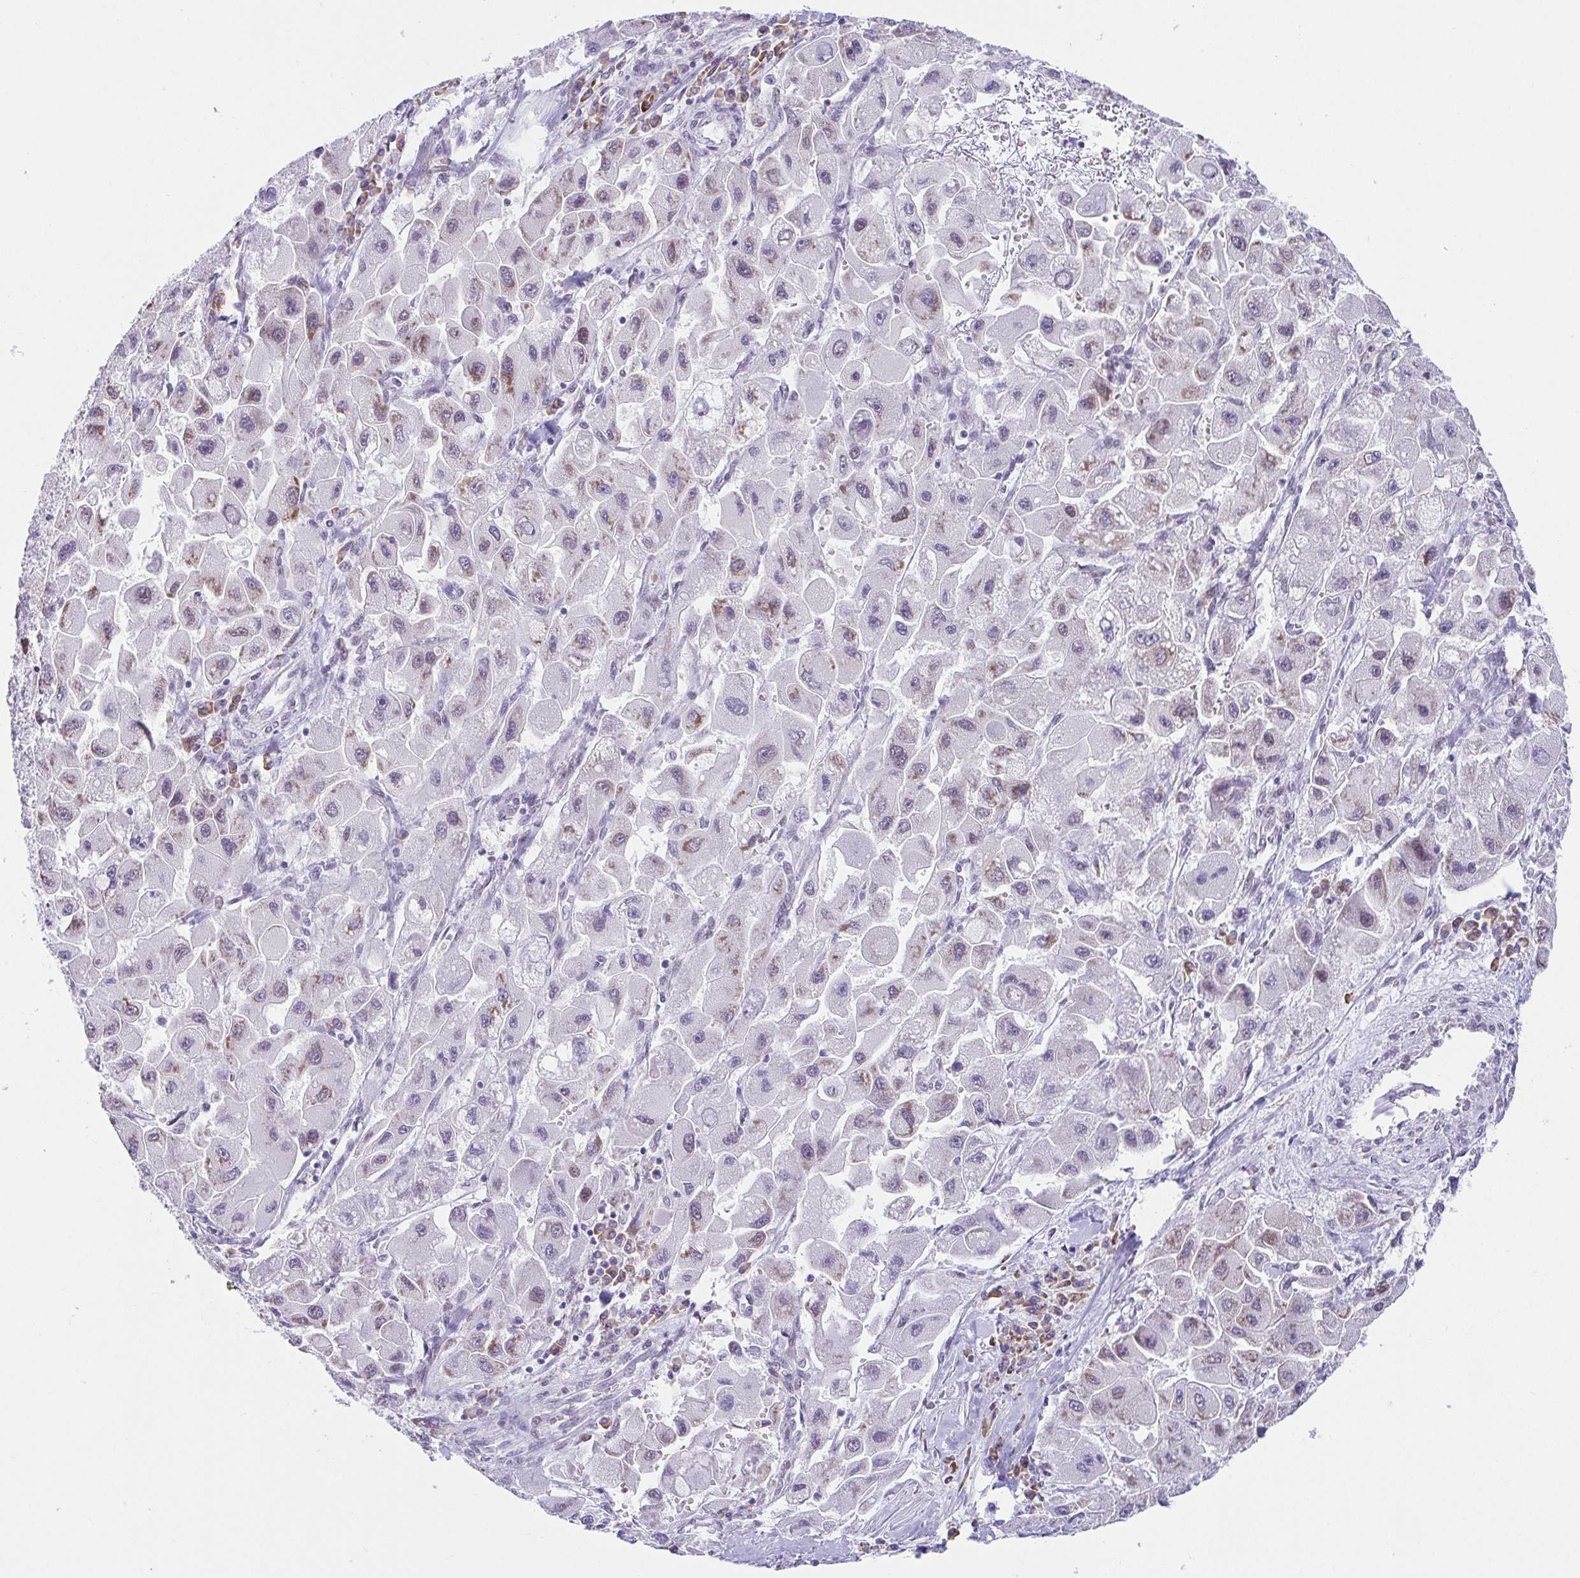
{"staining": {"intensity": "weak", "quantity": "<25%", "location": "nuclear"}, "tissue": "liver cancer", "cell_type": "Tumor cells", "image_type": "cancer", "snomed": [{"axis": "morphology", "description": "Carcinoma, Hepatocellular, NOS"}, {"axis": "topography", "description": "Liver"}], "caption": "There is no significant expression in tumor cells of liver cancer.", "gene": "WDR72", "patient": {"sex": "male", "age": 24}}